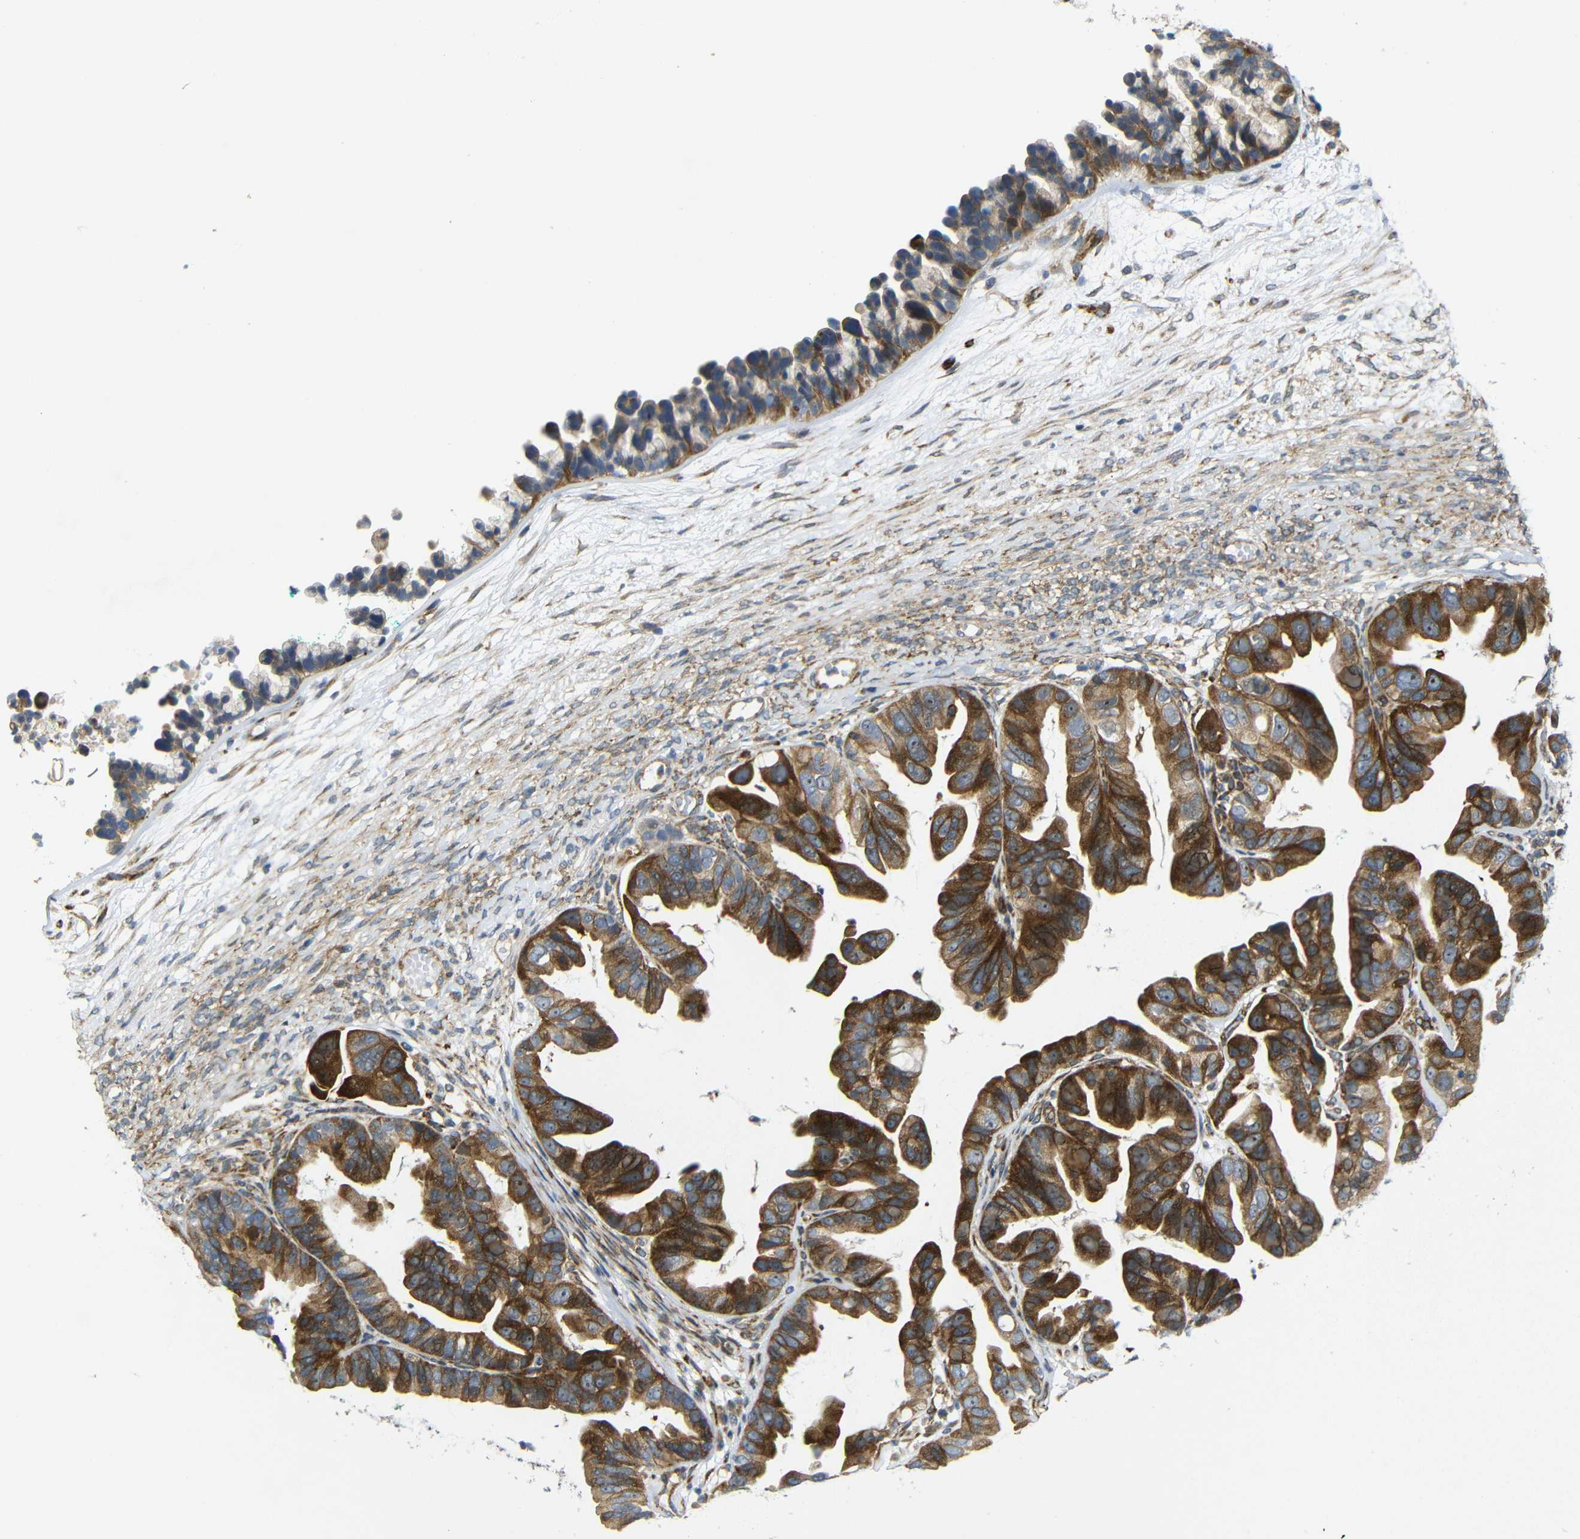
{"staining": {"intensity": "strong", "quantity": ">75%", "location": "cytoplasmic/membranous"}, "tissue": "ovarian cancer", "cell_type": "Tumor cells", "image_type": "cancer", "snomed": [{"axis": "morphology", "description": "Cystadenocarcinoma, serous, NOS"}, {"axis": "topography", "description": "Ovary"}], "caption": "Strong cytoplasmic/membranous staining is seen in about >75% of tumor cells in ovarian serous cystadenocarcinoma. The staining is performed using DAB brown chromogen to label protein expression. The nuclei are counter-stained blue using hematoxylin.", "gene": "P3H2", "patient": {"sex": "female", "age": 56}}